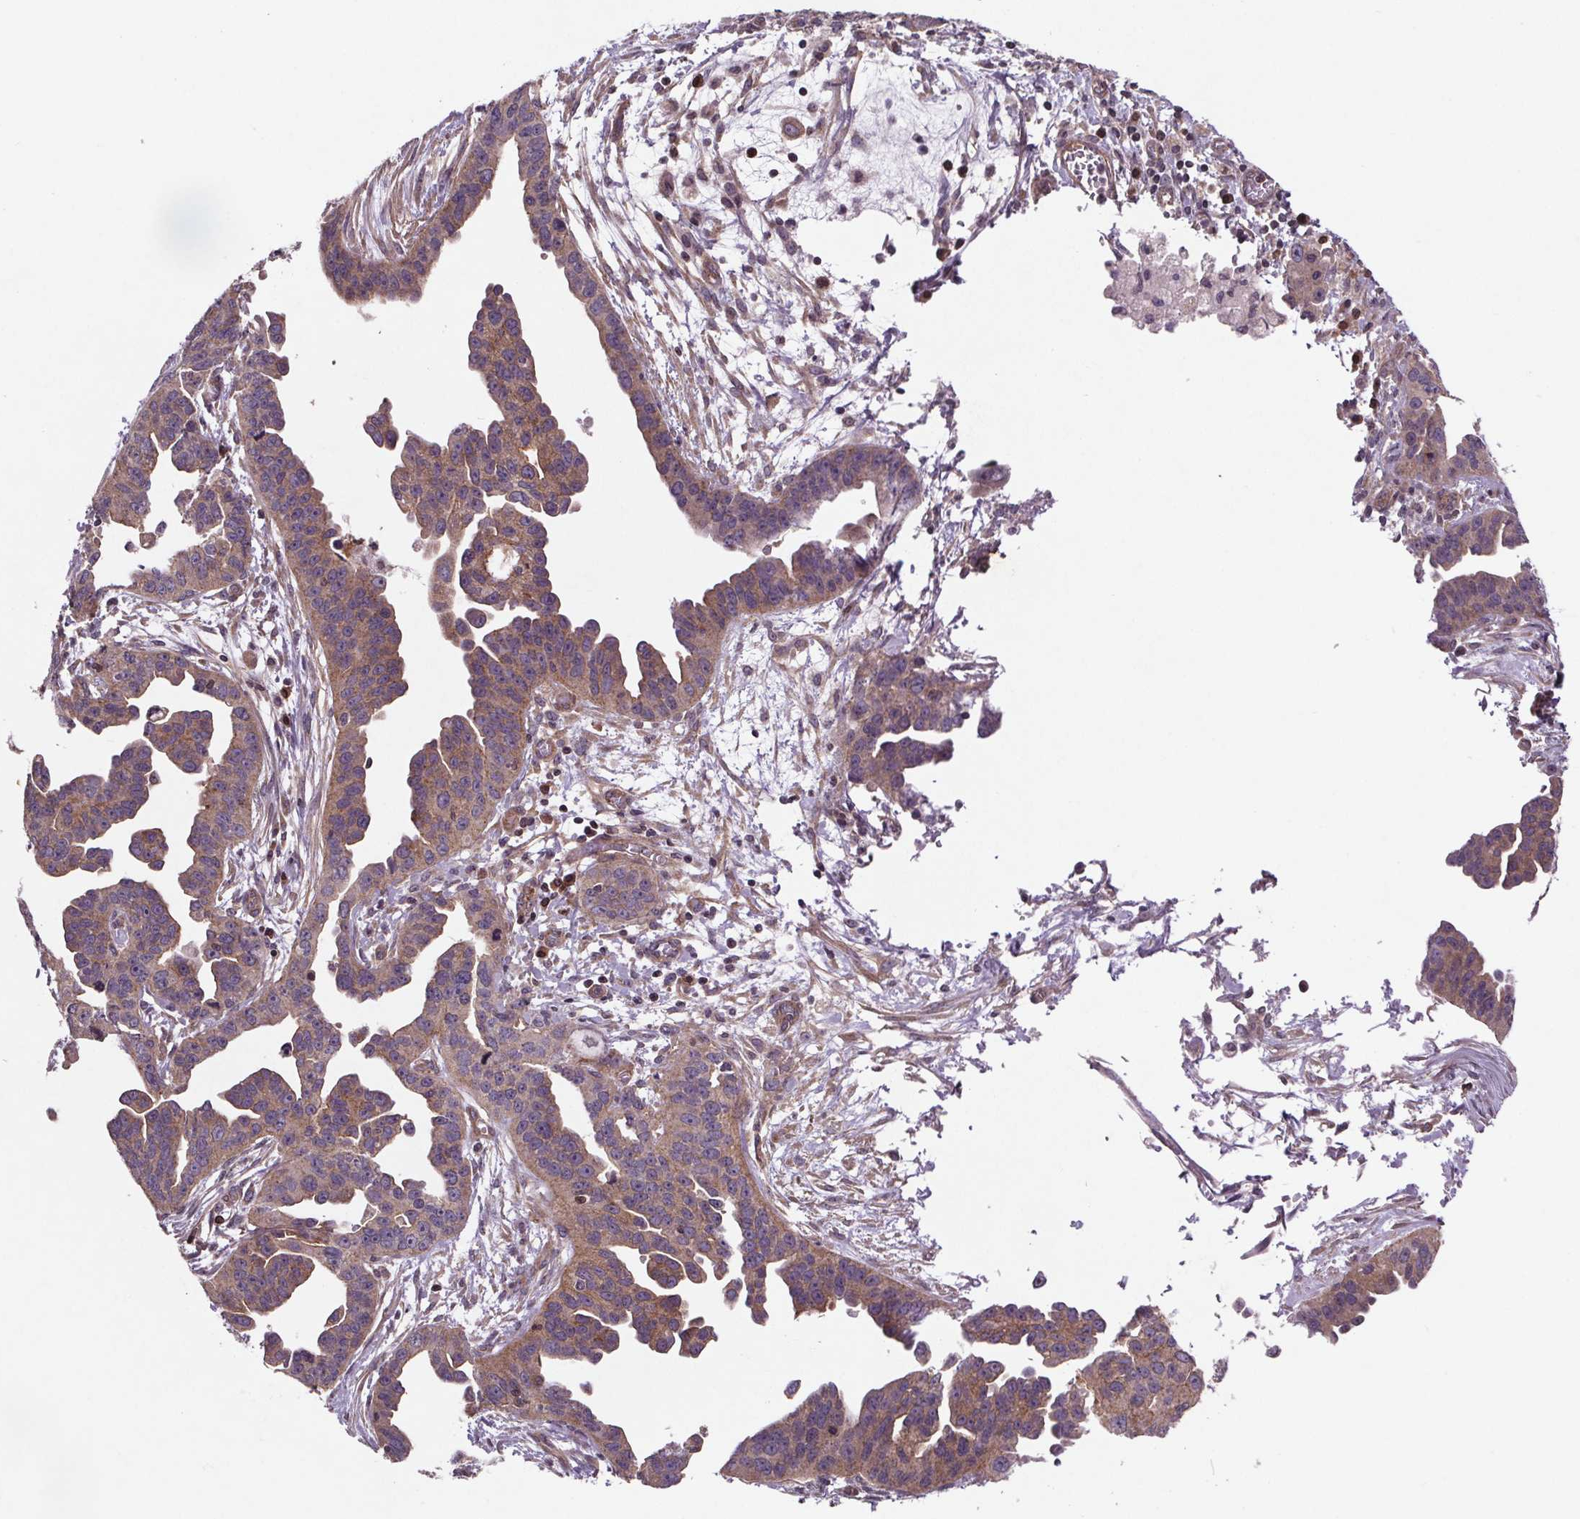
{"staining": {"intensity": "weak", "quantity": ">75%", "location": "cytoplasmic/membranous"}, "tissue": "ovarian cancer", "cell_type": "Tumor cells", "image_type": "cancer", "snomed": [{"axis": "morphology", "description": "Cystadenocarcinoma, serous, NOS"}, {"axis": "topography", "description": "Ovary"}], "caption": "Ovarian serous cystadenocarcinoma stained with immunohistochemistry exhibits weak cytoplasmic/membranous expression in approximately >75% of tumor cells.", "gene": "STRN3", "patient": {"sex": "female", "age": 75}}